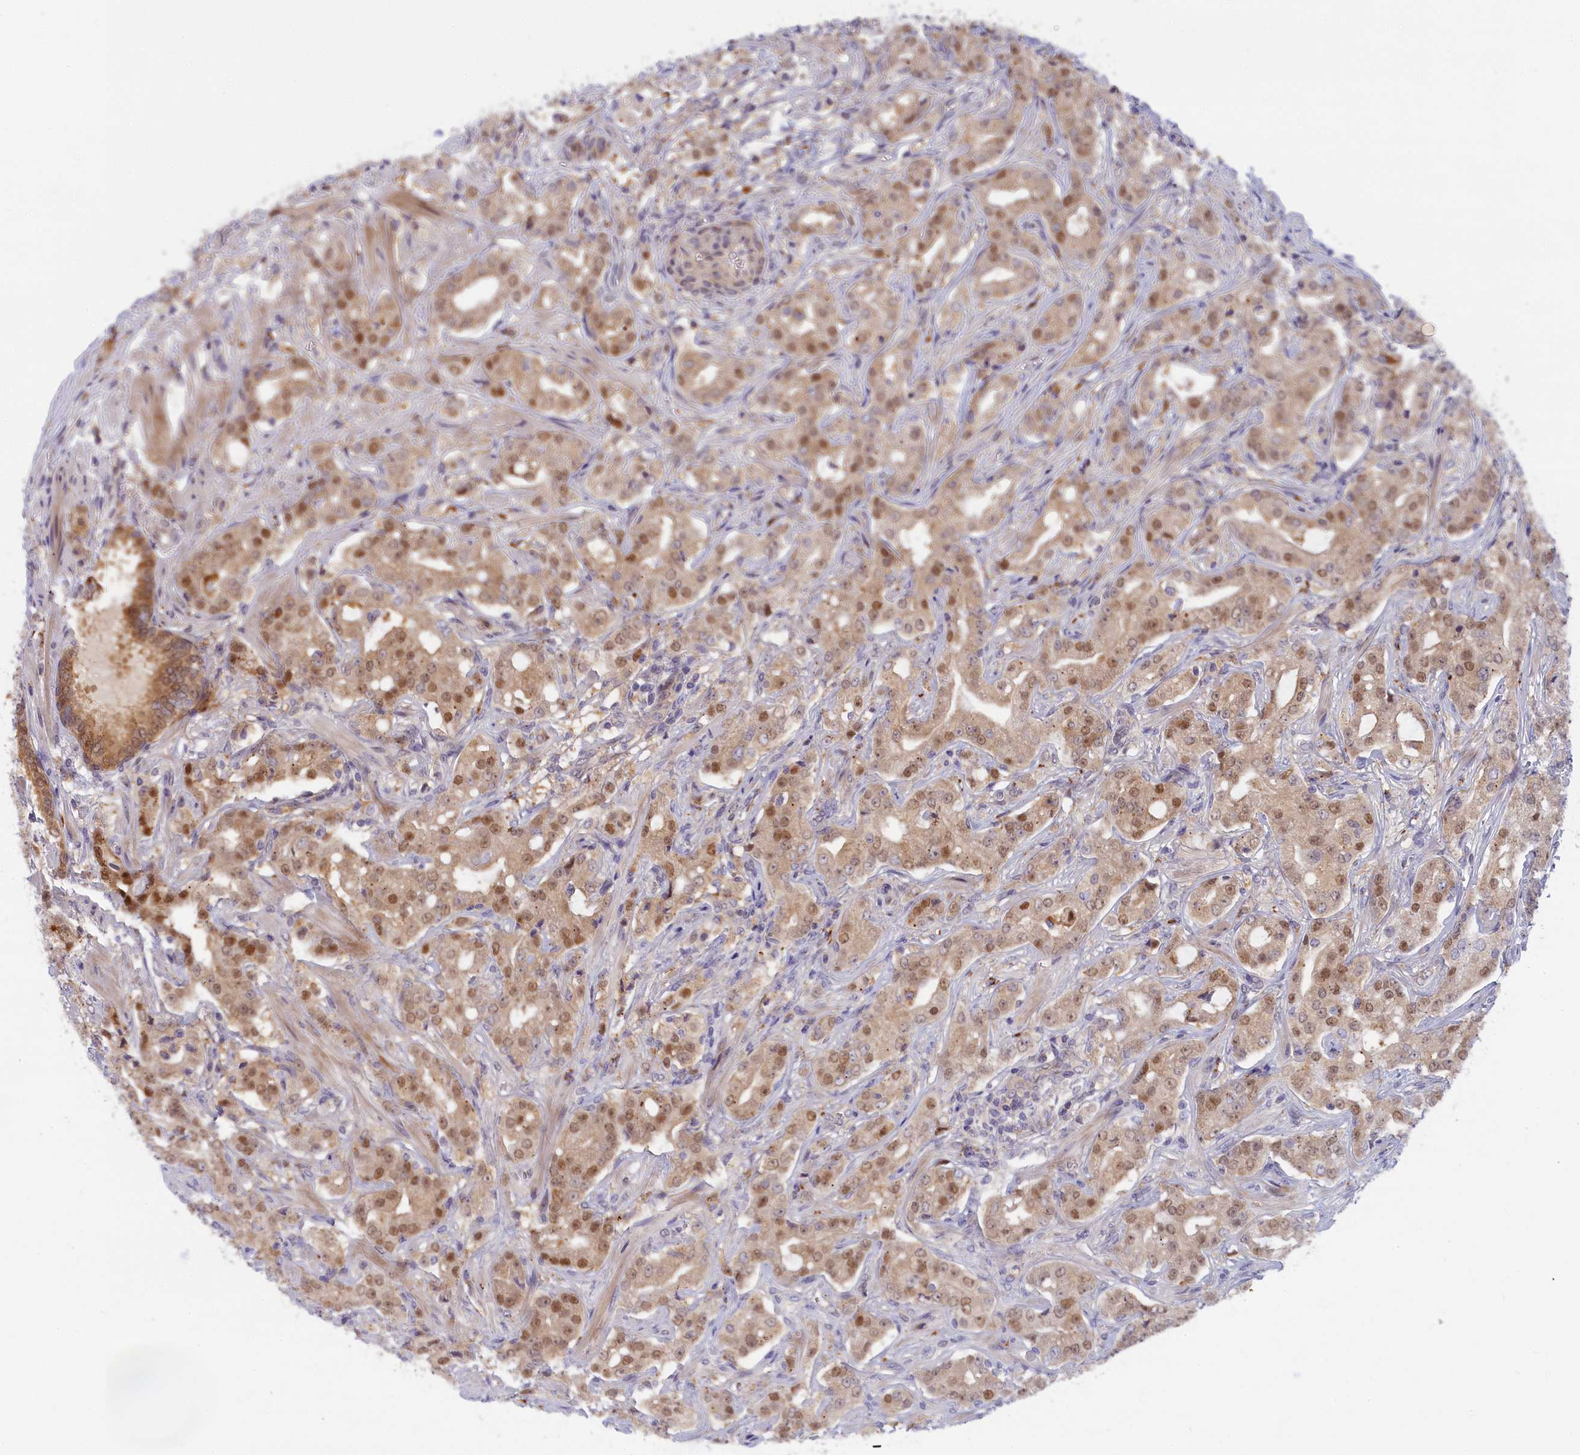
{"staining": {"intensity": "moderate", "quantity": "25%-75%", "location": "cytoplasmic/membranous,nuclear"}, "tissue": "prostate cancer", "cell_type": "Tumor cells", "image_type": "cancer", "snomed": [{"axis": "morphology", "description": "Adenocarcinoma, High grade"}, {"axis": "topography", "description": "Prostate"}], "caption": "Protein positivity by immunohistochemistry (IHC) demonstrates moderate cytoplasmic/membranous and nuclear positivity in approximately 25%-75% of tumor cells in prostate adenocarcinoma (high-grade).", "gene": "FCSK", "patient": {"sex": "male", "age": 63}}